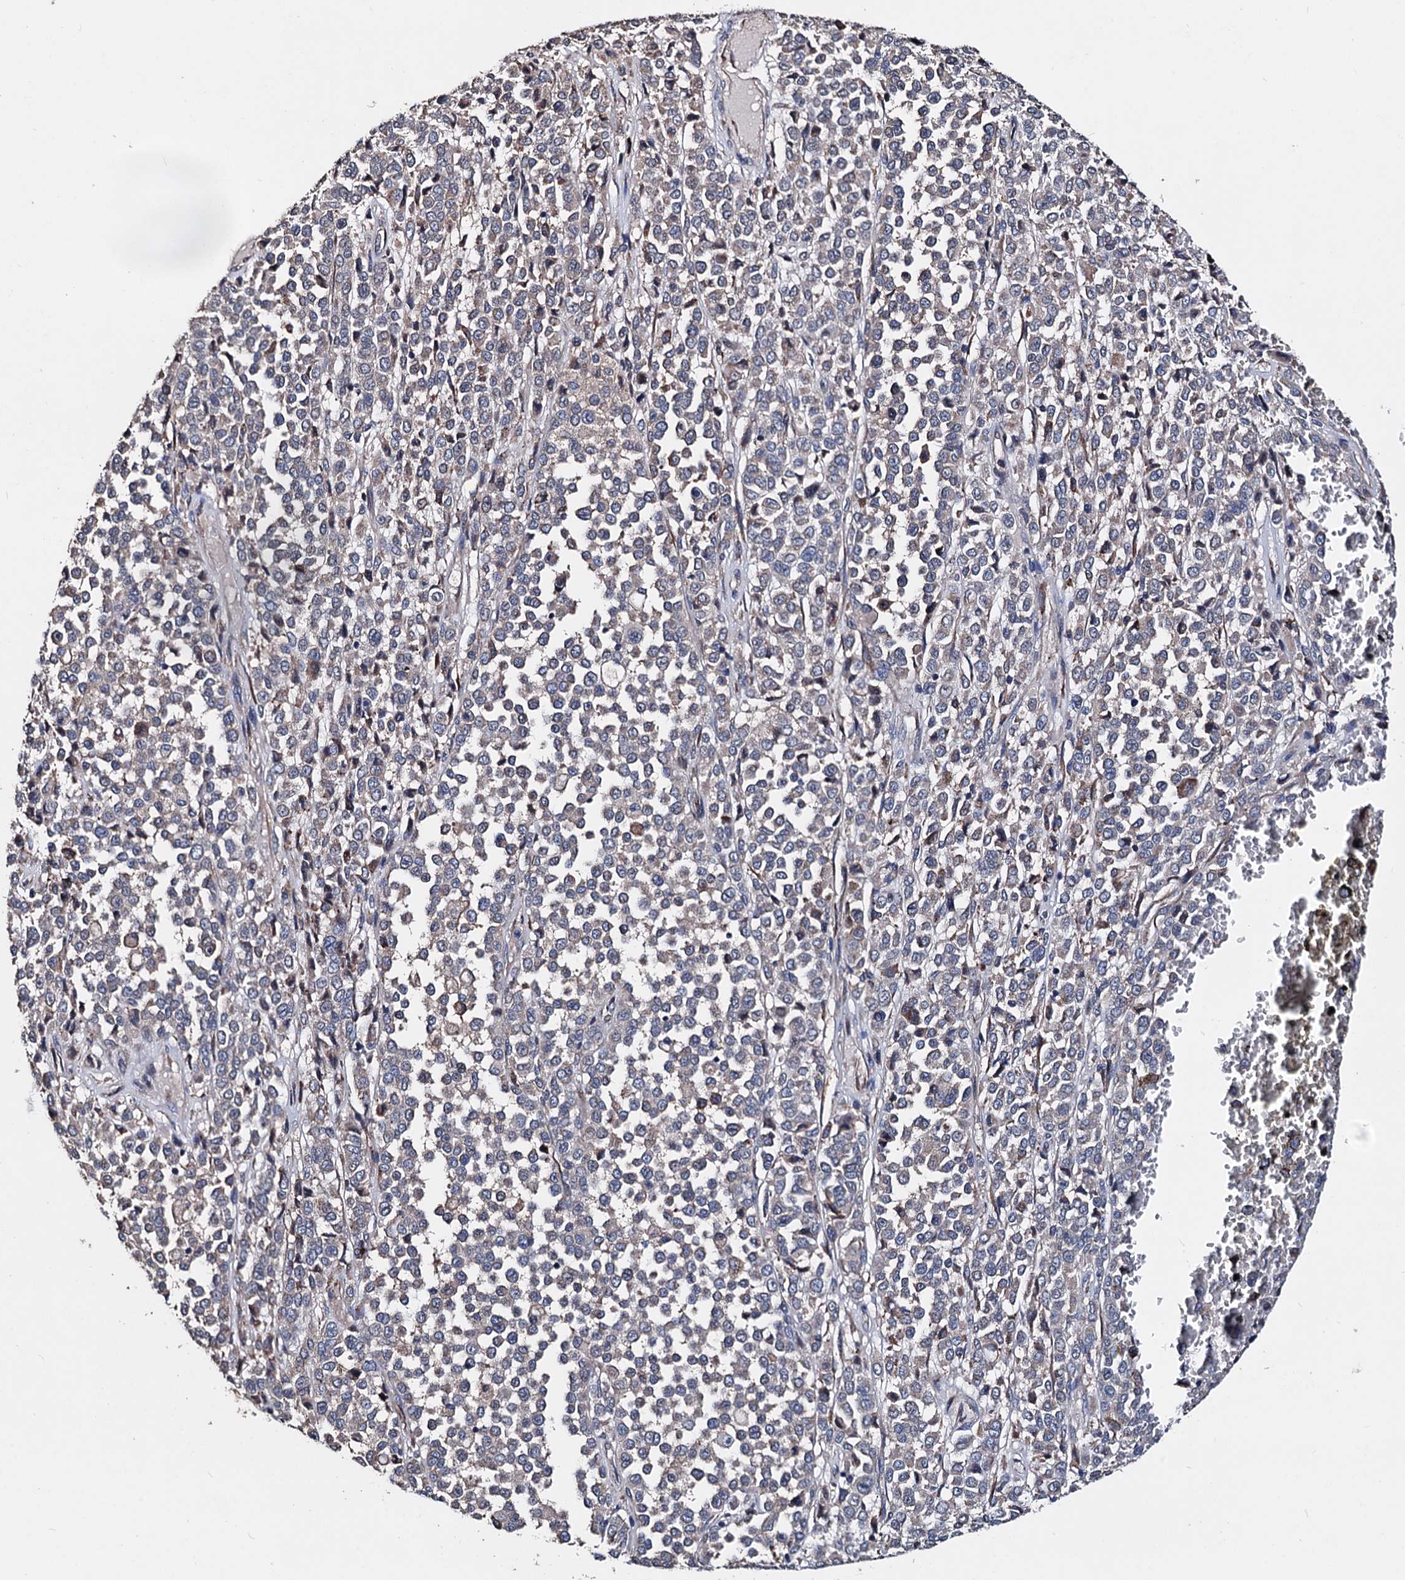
{"staining": {"intensity": "weak", "quantity": "<25%", "location": "cytoplasmic/membranous"}, "tissue": "melanoma", "cell_type": "Tumor cells", "image_type": "cancer", "snomed": [{"axis": "morphology", "description": "Malignant melanoma, Metastatic site"}, {"axis": "topography", "description": "Pancreas"}], "caption": "This is an immunohistochemistry micrograph of human melanoma. There is no staining in tumor cells.", "gene": "AKAP11", "patient": {"sex": "female", "age": 30}}